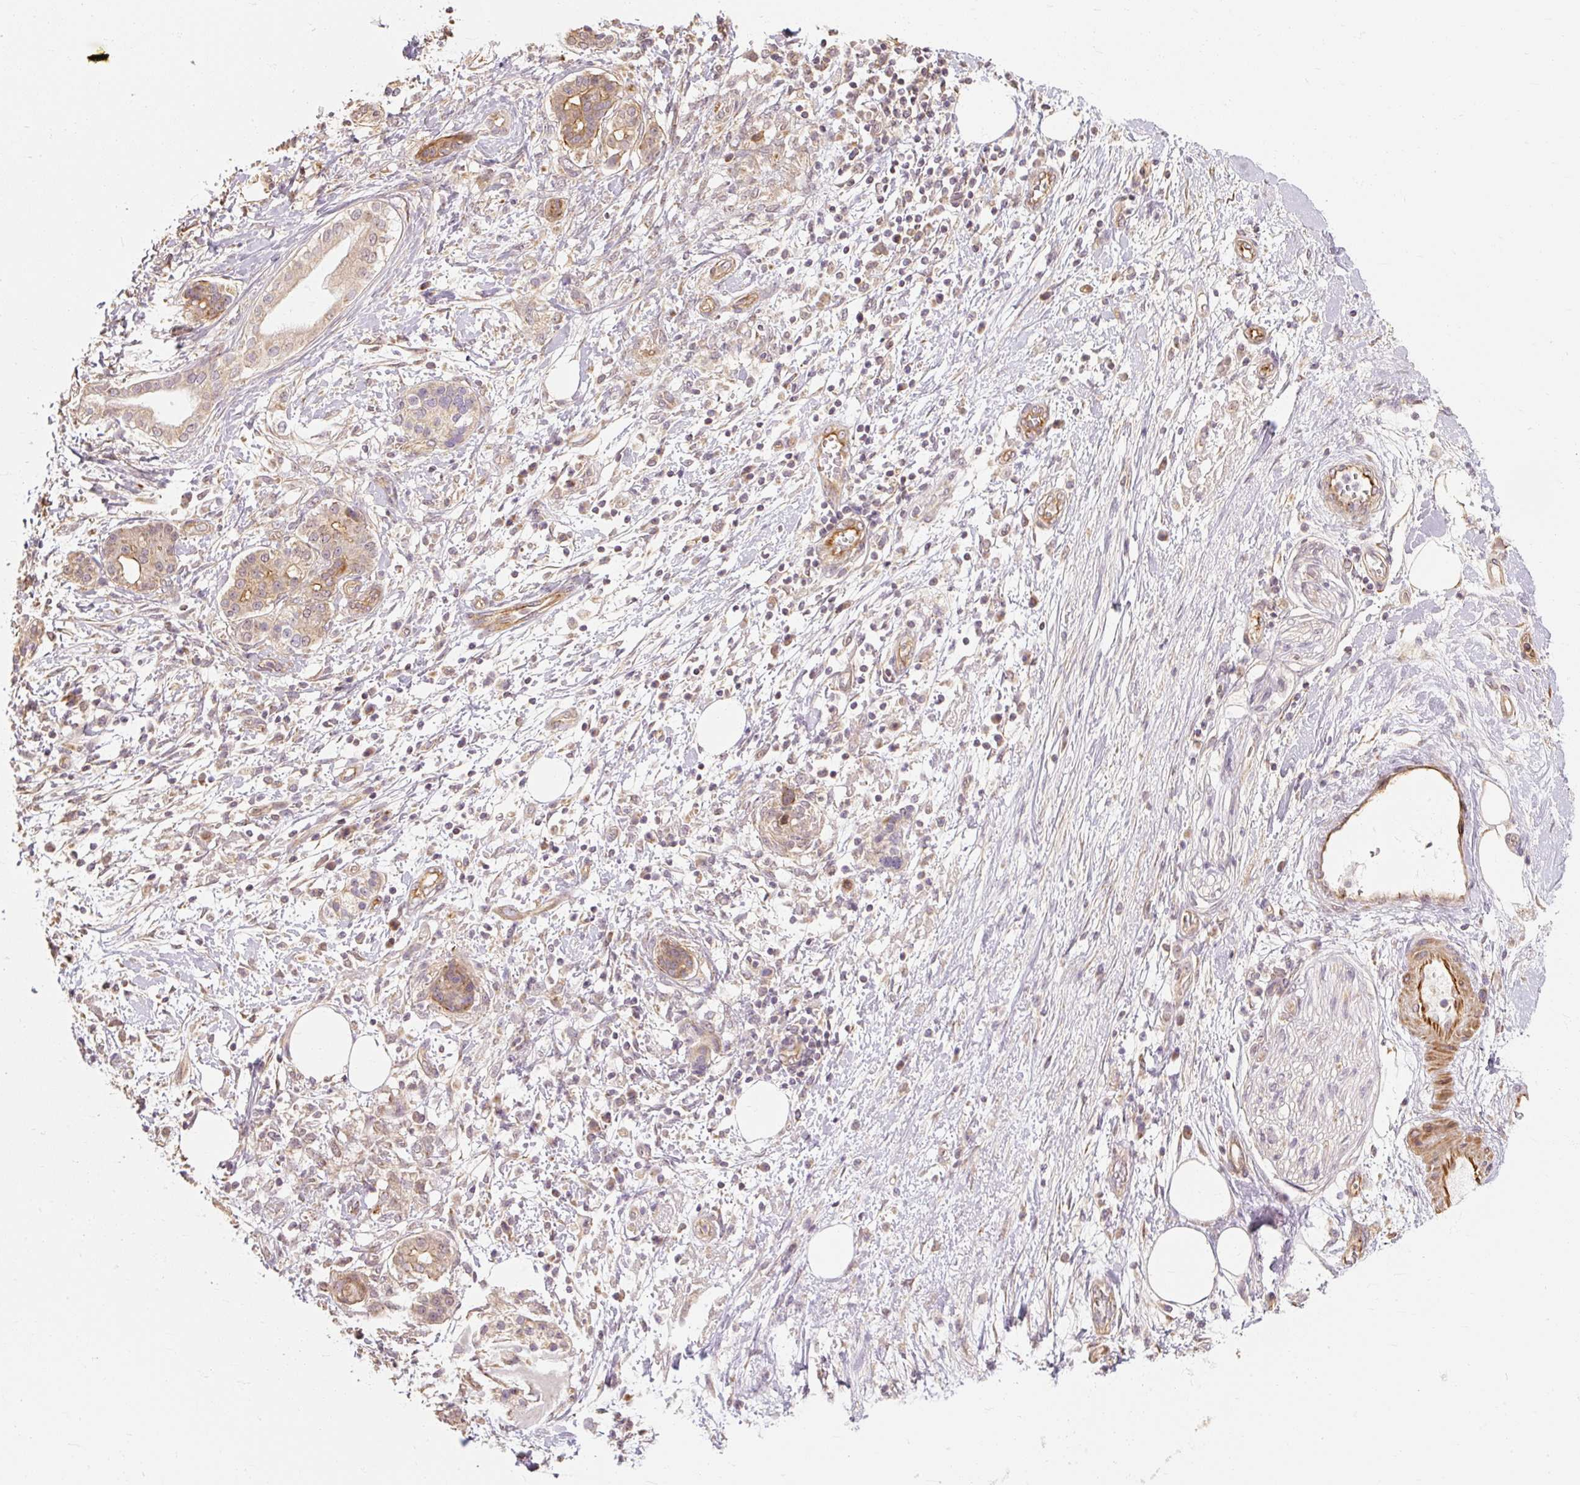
{"staining": {"intensity": "moderate", "quantity": "<25%", "location": "cytoplasmic/membranous"}, "tissue": "pancreatic cancer", "cell_type": "Tumor cells", "image_type": "cancer", "snomed": [{"axis": "morphology", "description": "Adenocarcinoma, NOS"}, {"axis": "topography", "description": "Pancreas"}], "caption": "Pancreatic adenocarcinoma stained for a protein (brown) shows moderate cytoplasmic/membranous positive positivity in approximately <25% of tumor cells.", "gene": "RB1CC1", "patient": {"sex": "female", "age": 73}}